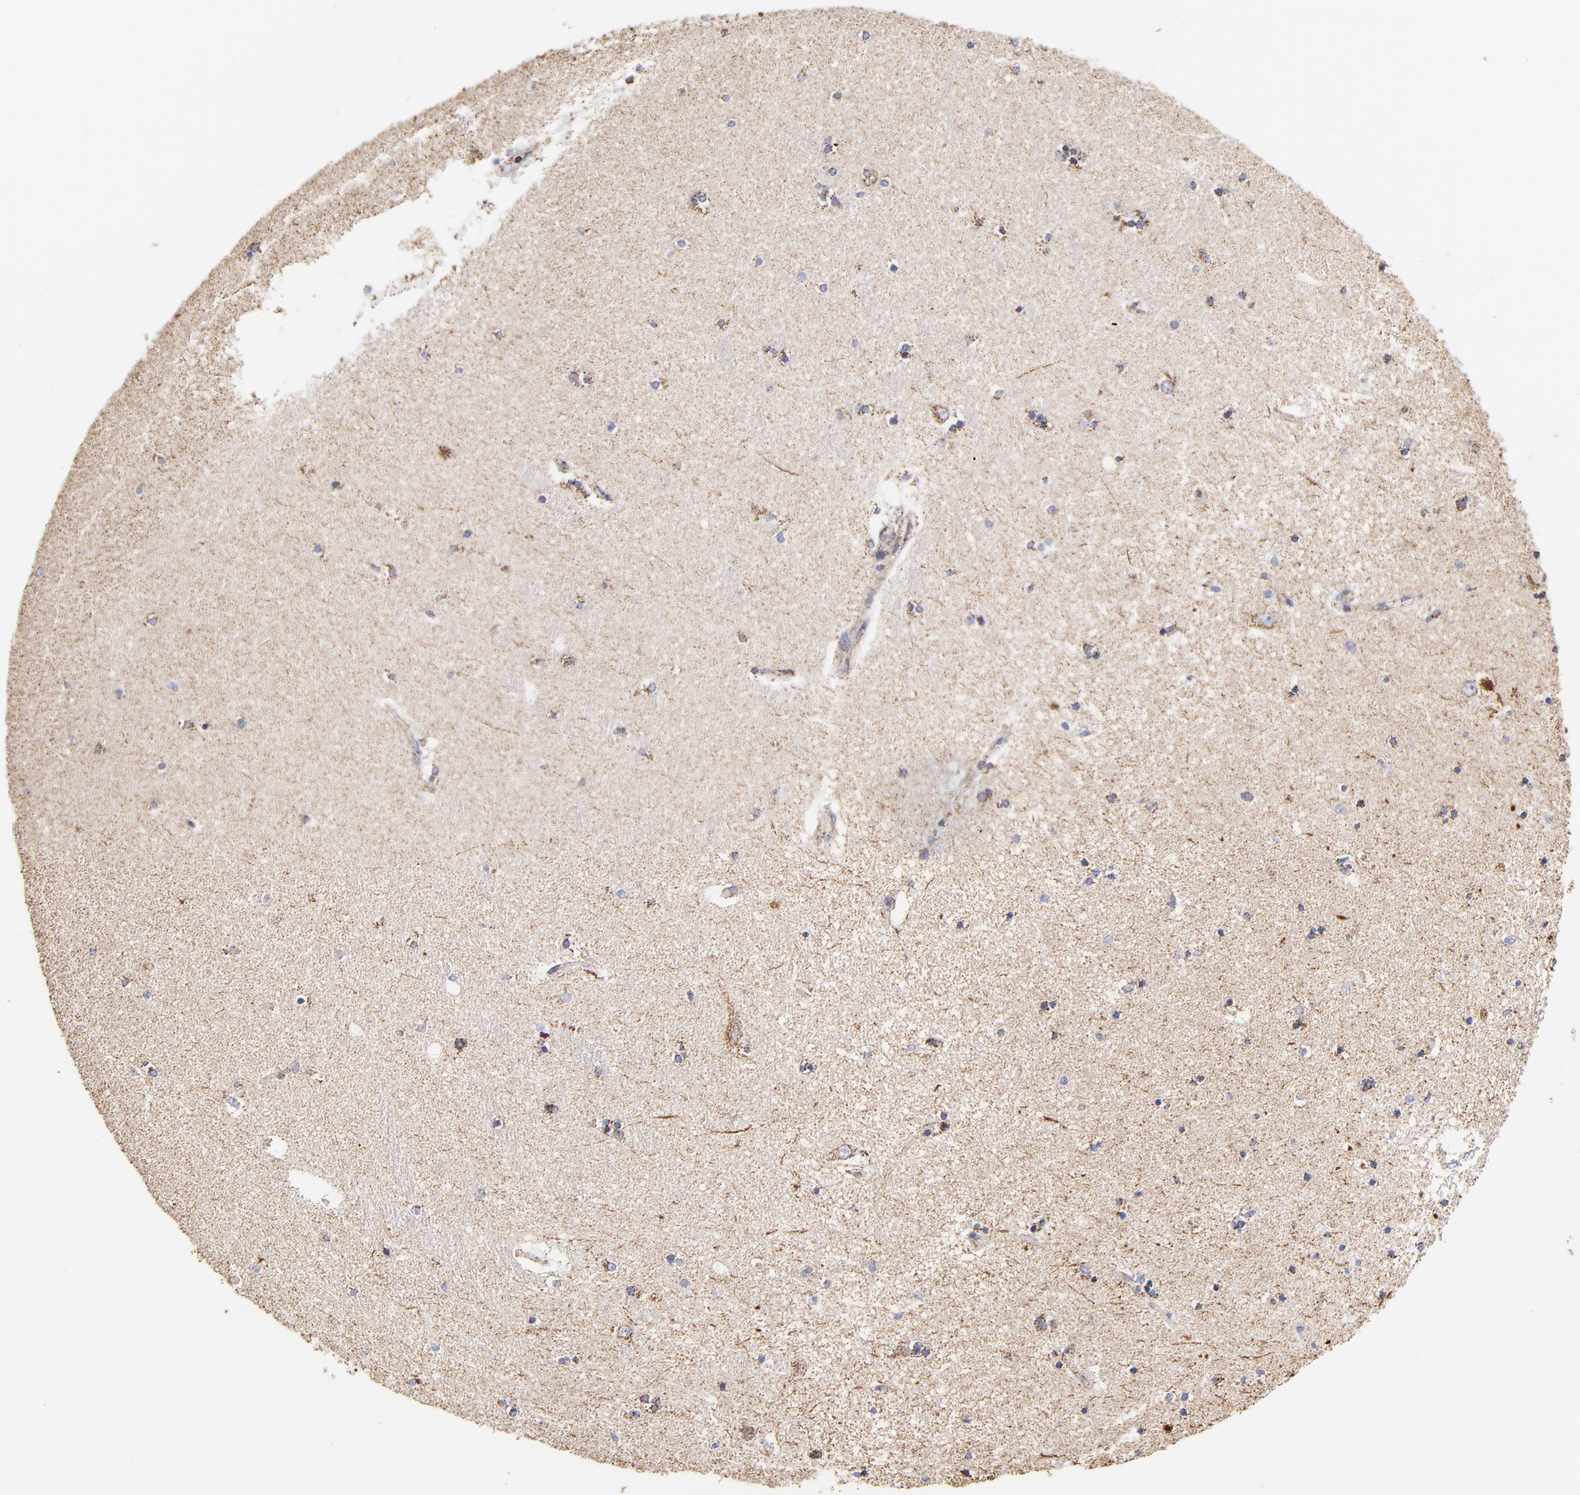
{"staining": {"intensity": "moderate", "quantity": "25%-75%", "location": "cytoplasmic/membranous"}, "tissue": "hippocampus", "cell_type": "Glial cells", "image_type": "normal", "snomed": [{"axis": "morphology", "description": "Normal tissue, NOS"}, {"axis": "topography", "description": "Hippocampus"}], "caption": "Immunohistochemistry micrograph of unremarkable hippocampus: hippocampus stained using IHC shows medium levels of moderate protein expression localized specifically in the cytoplasmic/membranous of glial cells, appearing as a cytoplasmic/membranous brown color.", "gene": "PHB1", "patient": {"sex": "female", "age": 54}}